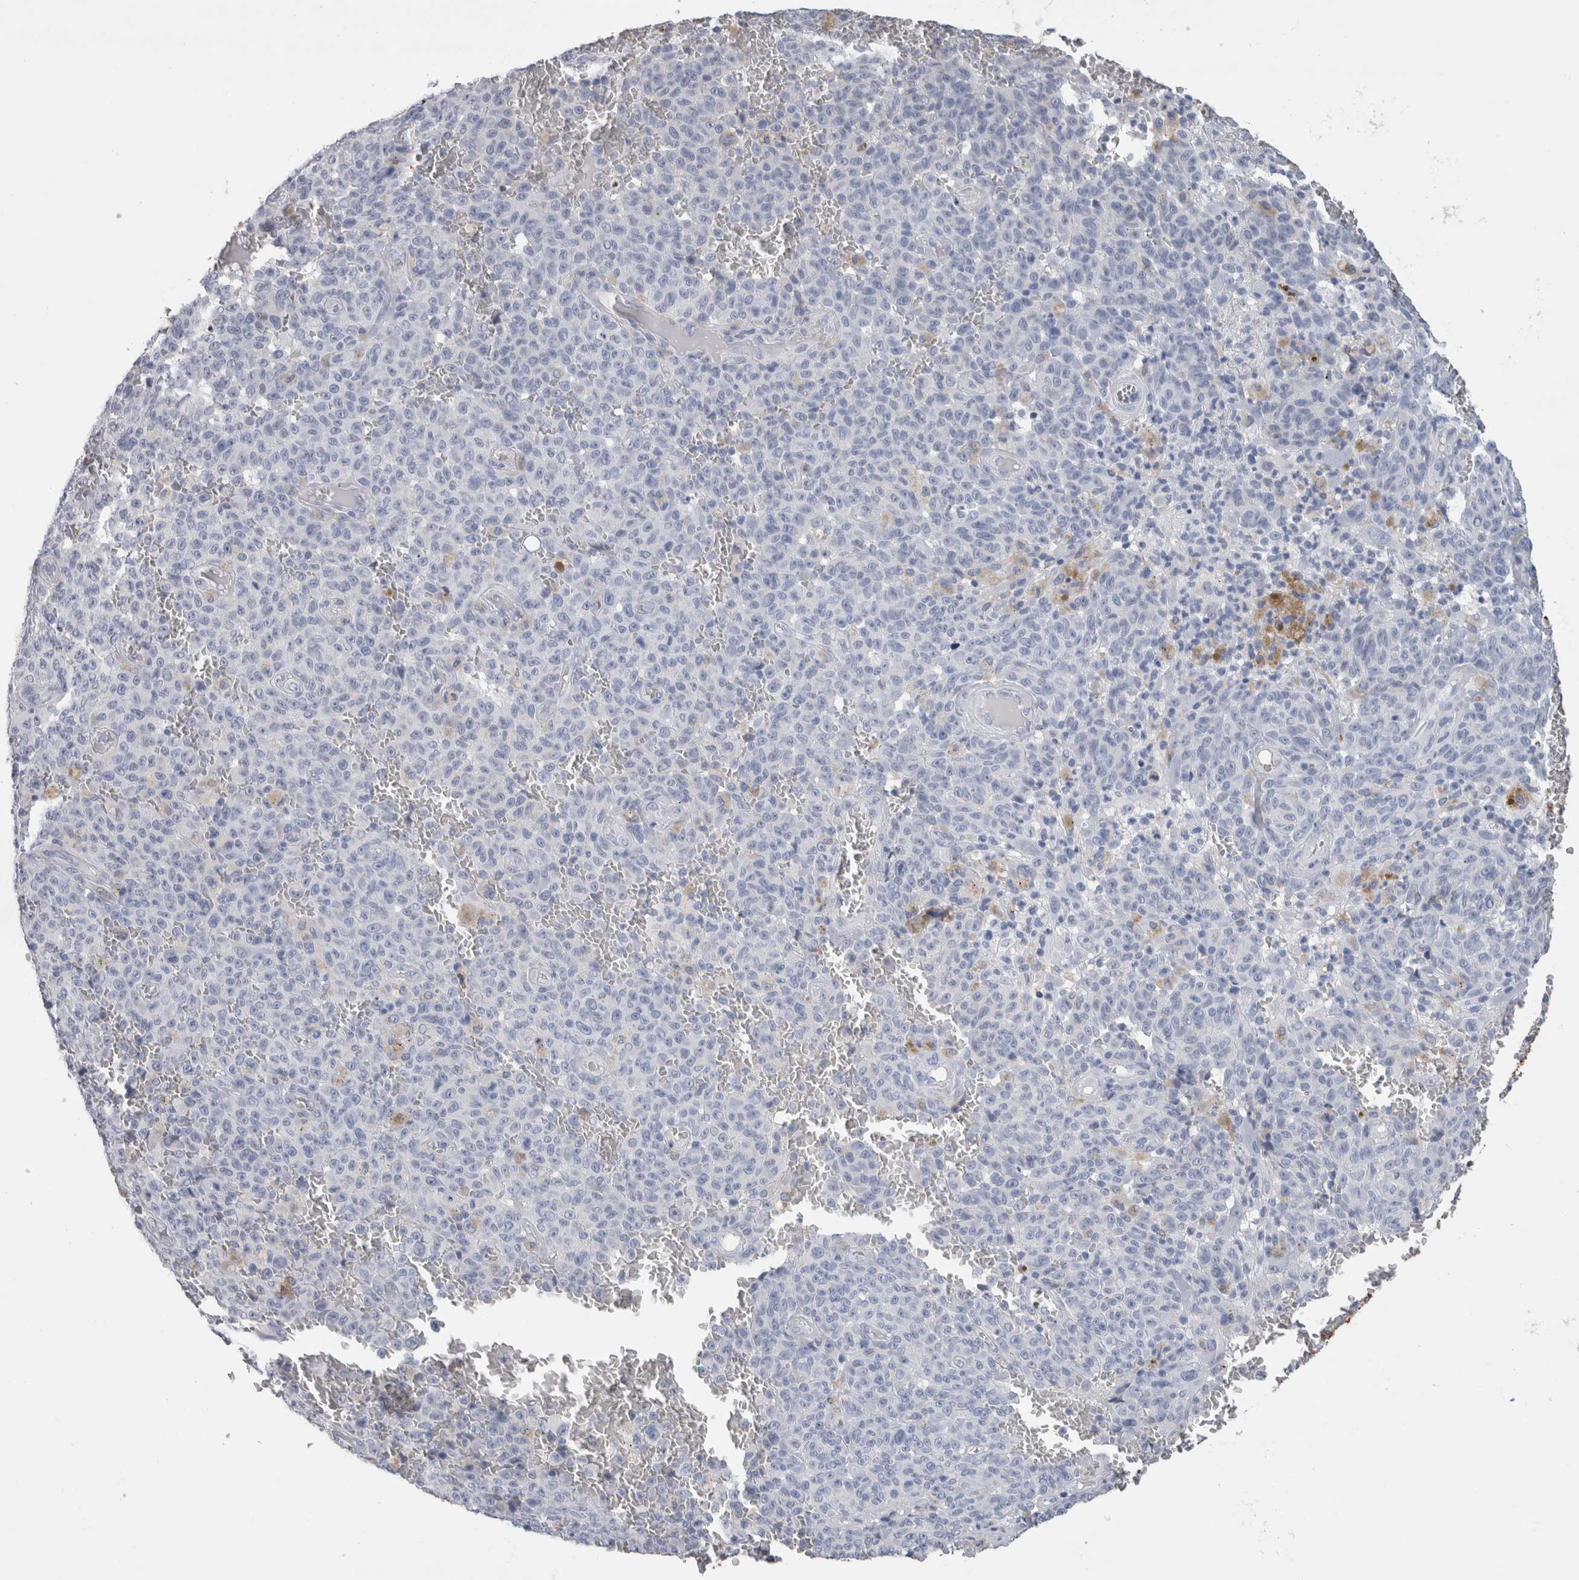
{"staining": {"intensity": "negative", "quantity": "none", "location": "none"}, "tissue": "melanoma", "cell_type": "Tumor cells", "image_type": "cancer", "snomed": [{"axis": "morphology", "description": "Malignant melanoma, NOS"}, {"axis": "topography", "description": "Skin"}], "caption": "Immunohistochemistry image of human malignant melanoma stained for a protein (brown), which demonstrates no positivity in tumor cells.", "gene": "FABP4", "patient": {"sex": "female", "age": 82}}